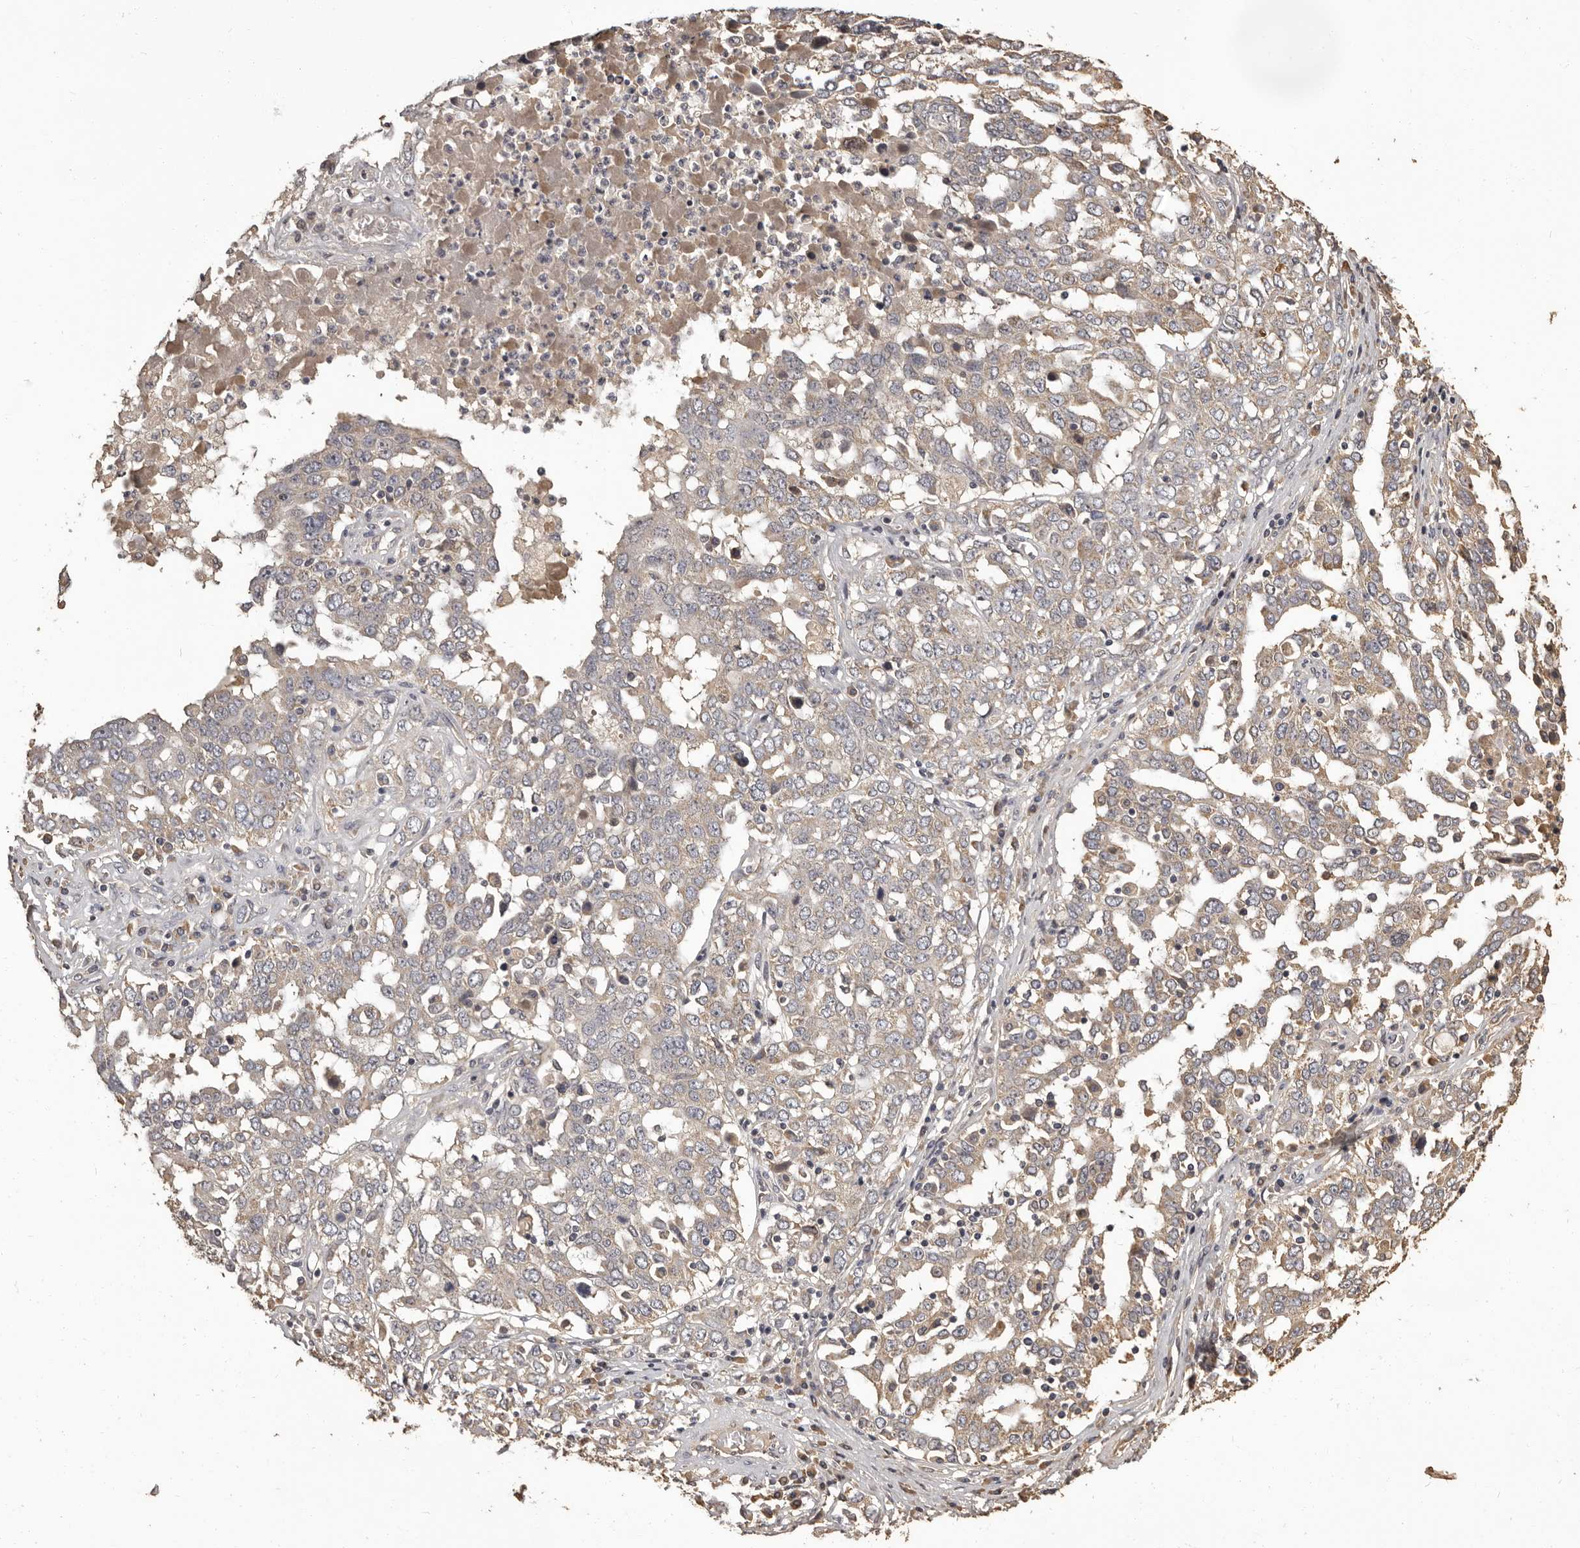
{"staining": {"intensity": "weak", "quantity": ">75%", "location": "cytoplasmic/membranous"}, "tissue": "ovarian cancer", "cell_type": "Tumor cells", "image_type": "cancer", "snomed": [{"axis": "morphology", "description": "Carcinoma, endometroid"}, {"axis": "topography", "description": "Ovary"}], "caption": "Immunohistochemical staining of endometroid carcinoma (ovarian) shows low levels of weak cytoplasmic/membranous positivity in approximately >75% of tumor cells. (Stains: DAB (3,3'-diaminobenzidine) in brown, nuclei in blue, Microscopy: brightfield microscopy at high magnification).", "gene": "MGAT5", "patient": {"sex": "female", "age": 62}}